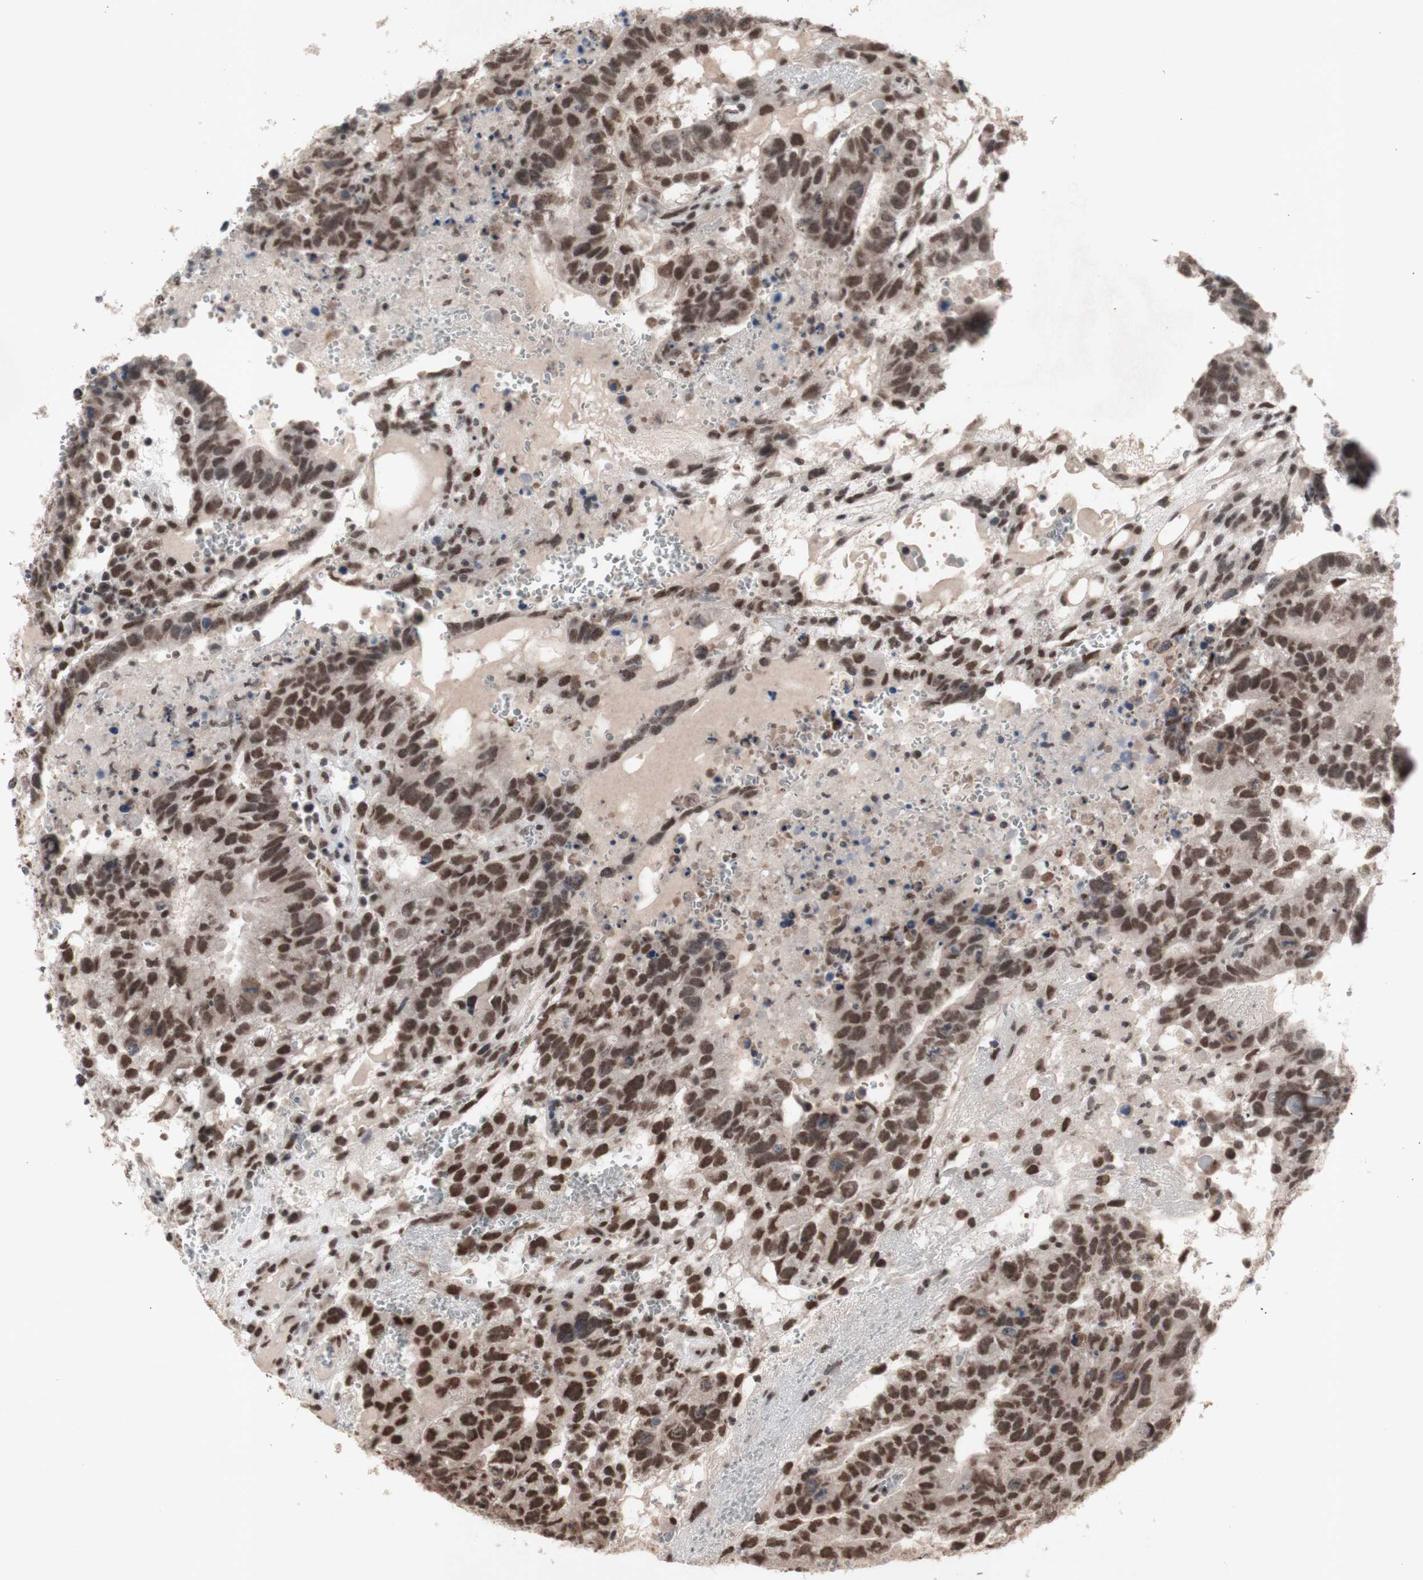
{"staining": {"intensity": "moderate", "quantity": ">75%", "location": "nuclear"}, "tissue": "testis cancer", "cell_type": "Tumor cells", "image_type": "cancer", "snomed": [{"axis": "morphology", "description": "Seminoma, NOS"}, {"axis": "morphology", "description": "Carcinoma, Embryonal, NOS"}, {"axis": "topography", "description": "Testis"}], "caption": "This is a histology image of immunohistochemistry staining of testis cancer (seminoma), which shows moderate positivity in the nuclear of tumor cells.", "gene": "SFPQ", "patient": {"sex": "male", "age": 52}}